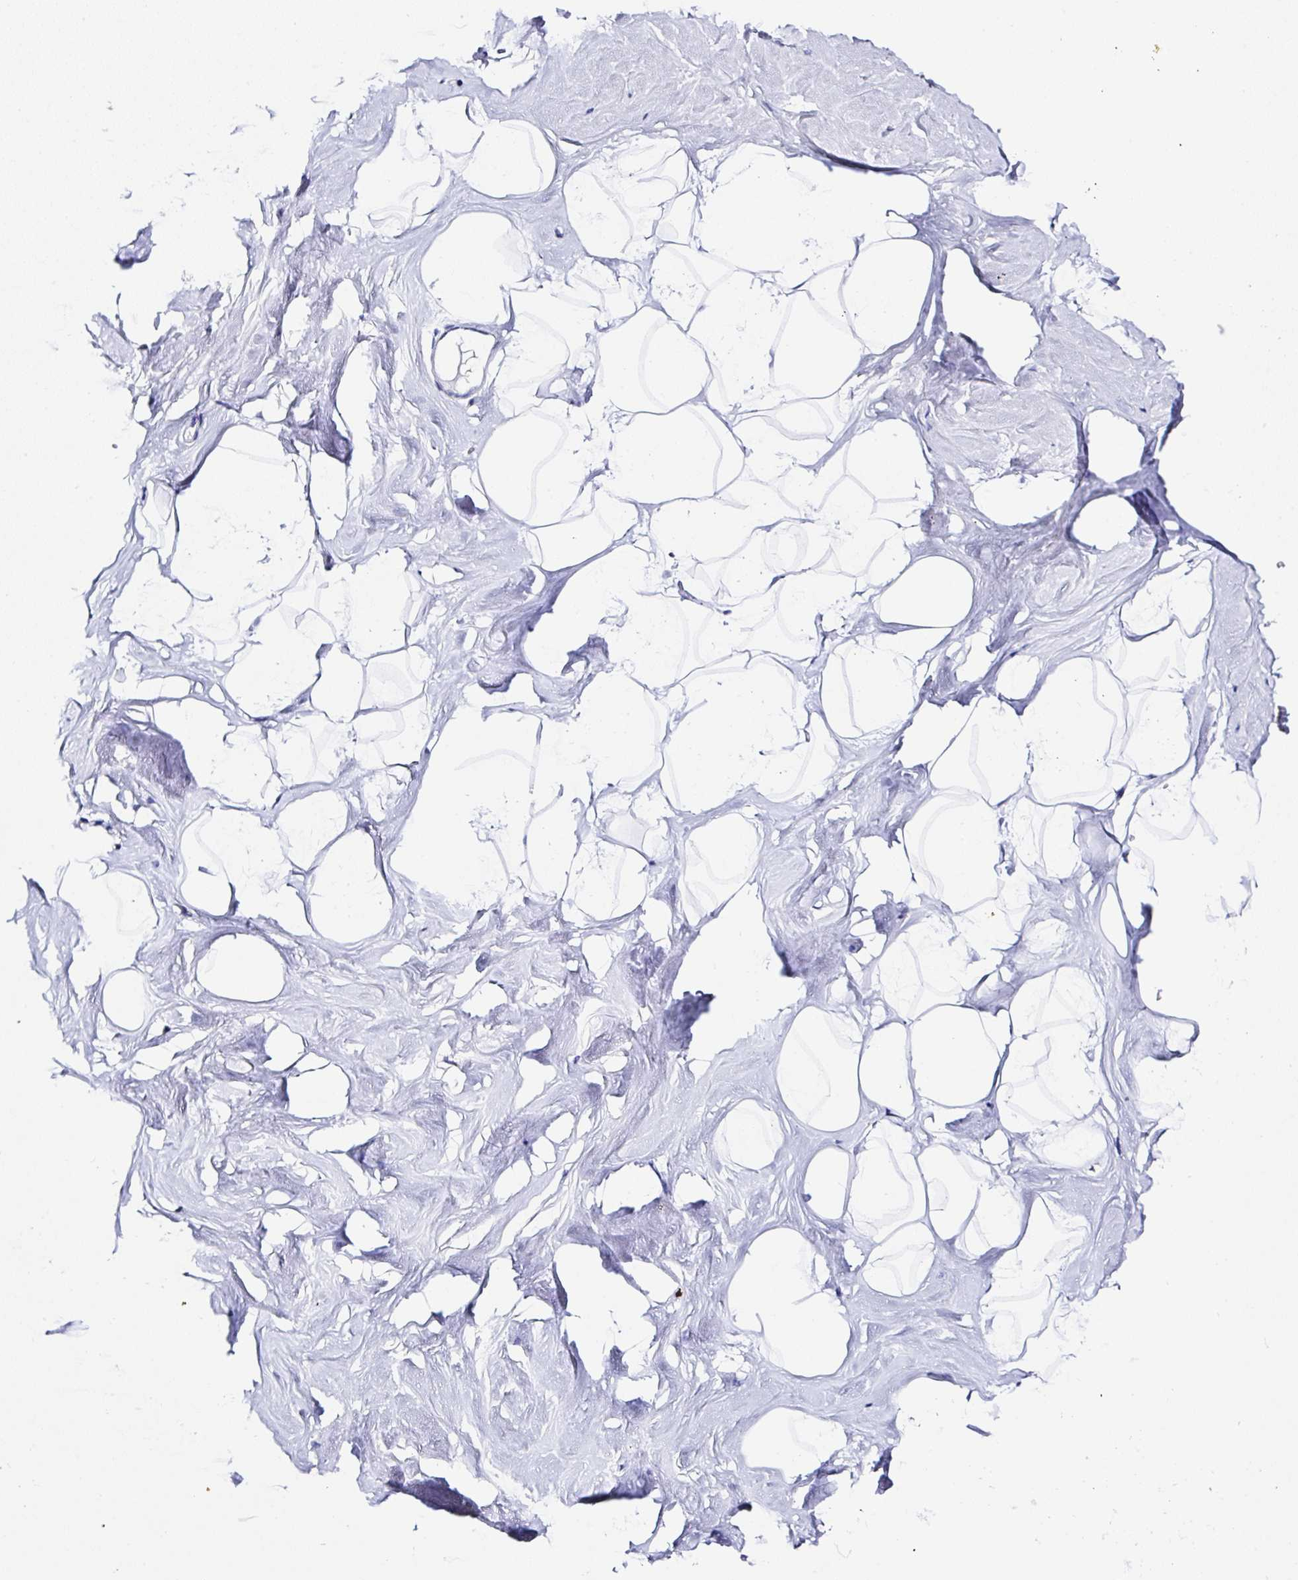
{"staining": {"intensity": "negative", "quantity": "none", "location": "none"}, "tissue": "breast", "cell_type": "Adipocytes", "image_type": "normal", "snomed": [{"axis": "morphology", "description": "Normal tissue, NOS"}, {"axis": "topography", "description": "Breast"}], "caption": "Image shows no significant protein staining in adipocytes of benign breast. (DAB IHC, high magnification).", "gene": "UGT3A1", "patient": {"sex": "female", "age": 32}}